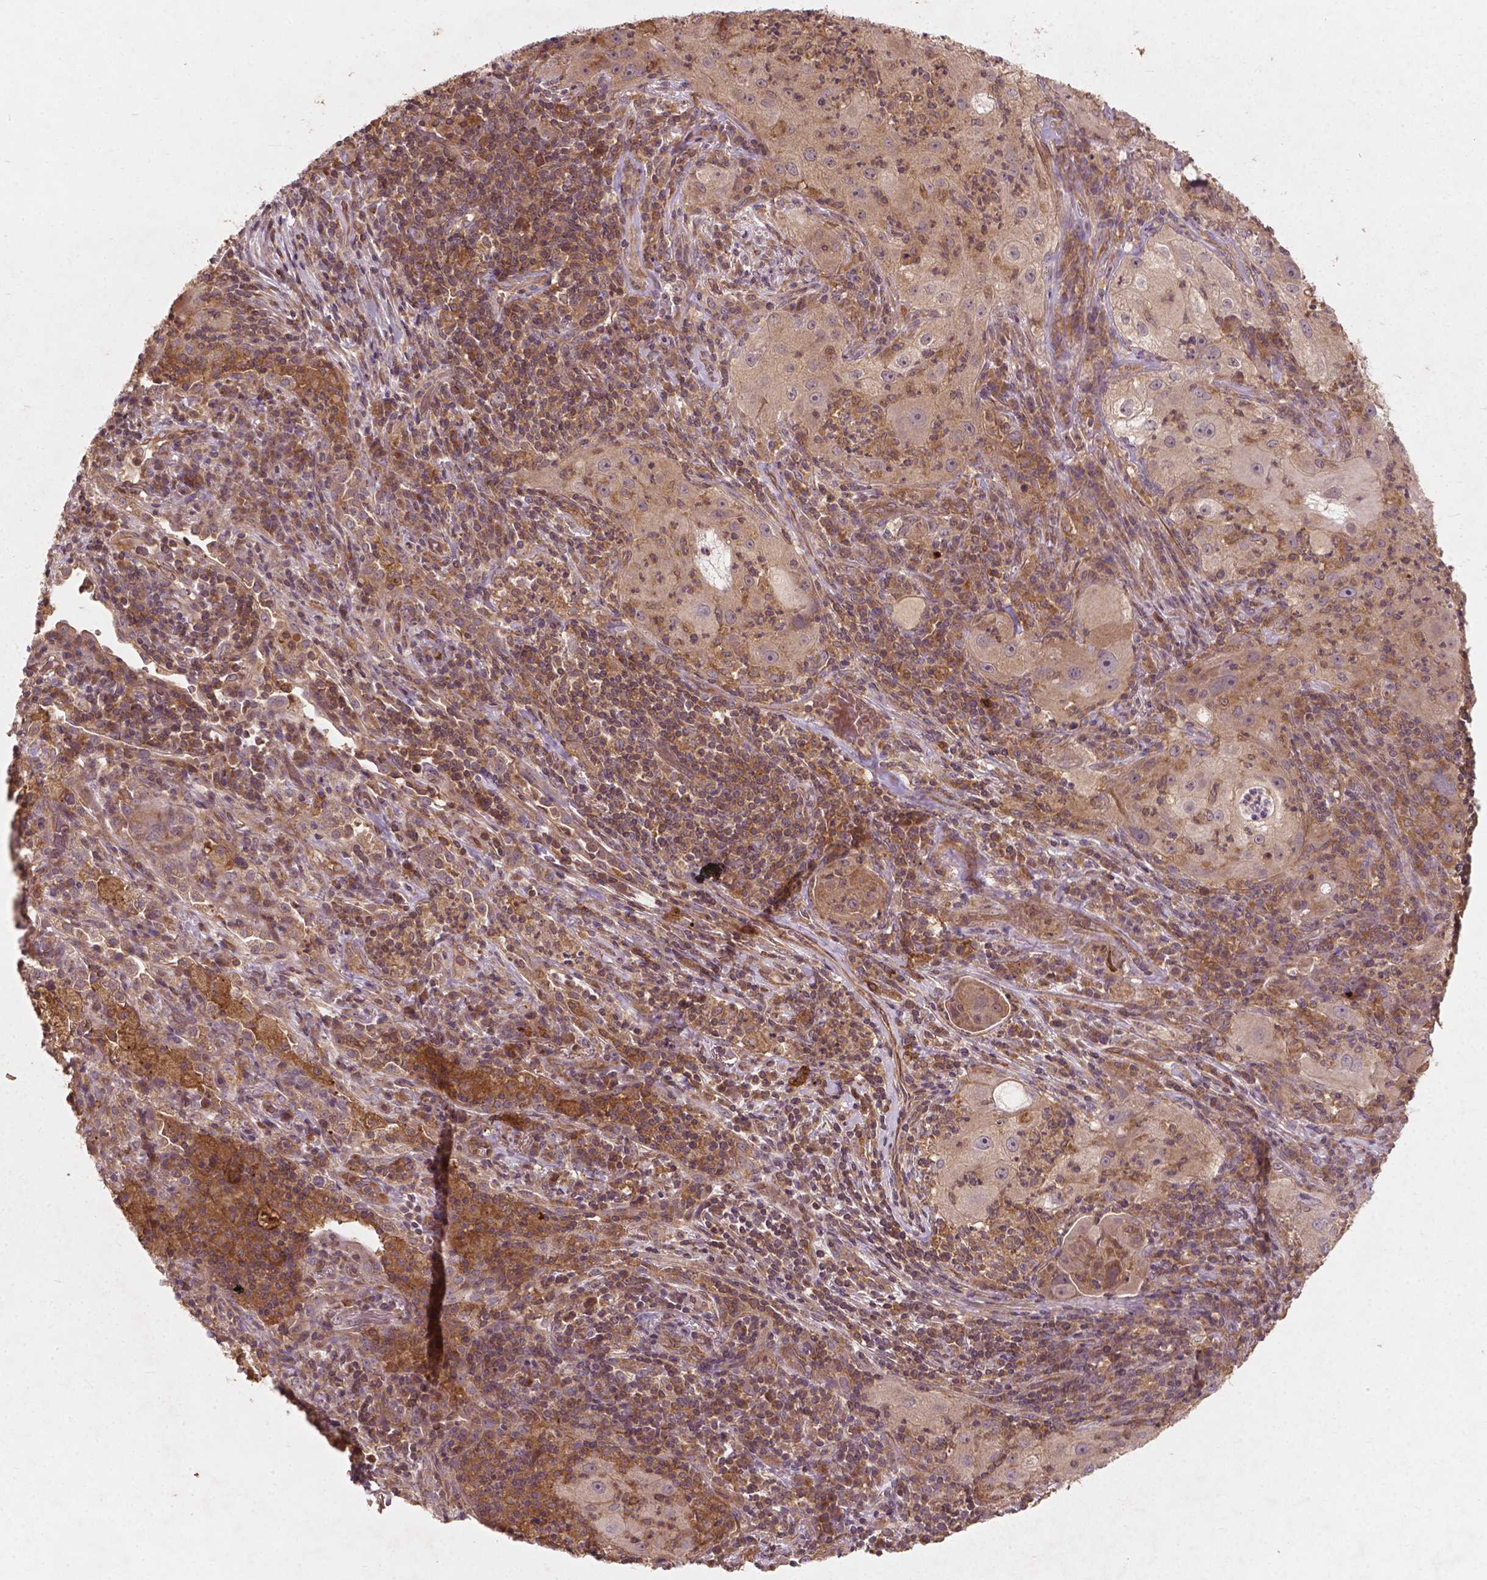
{"staining": {"intensity": "weak", "quantity": "25%-75%", "location": "cytoplasmic/membranous"}, "tissue": "lung cancer", "cell_type": "Tumor cells", "image_type": "cancer", "snomed": [{"axis": "morphology", "description": "Squamous cell carcinoma, NOS"}, {"axis": "topography", "description": "Lung"}], "caption": "DAB (3,3'-diaminobenzidine) immunohistochemical staining of human lung cancer (squamous cell carcinoma) exhibits weak cytoplasmic/membranous protein positivity in about 25%-75% of tumor cells. (DAB (3,3'-diaminobenzidine) = brown stain, brightfield microscopy at high magnification).", "gene": "CYFIP2", "patient": {"sex": "female", "age": 59}}